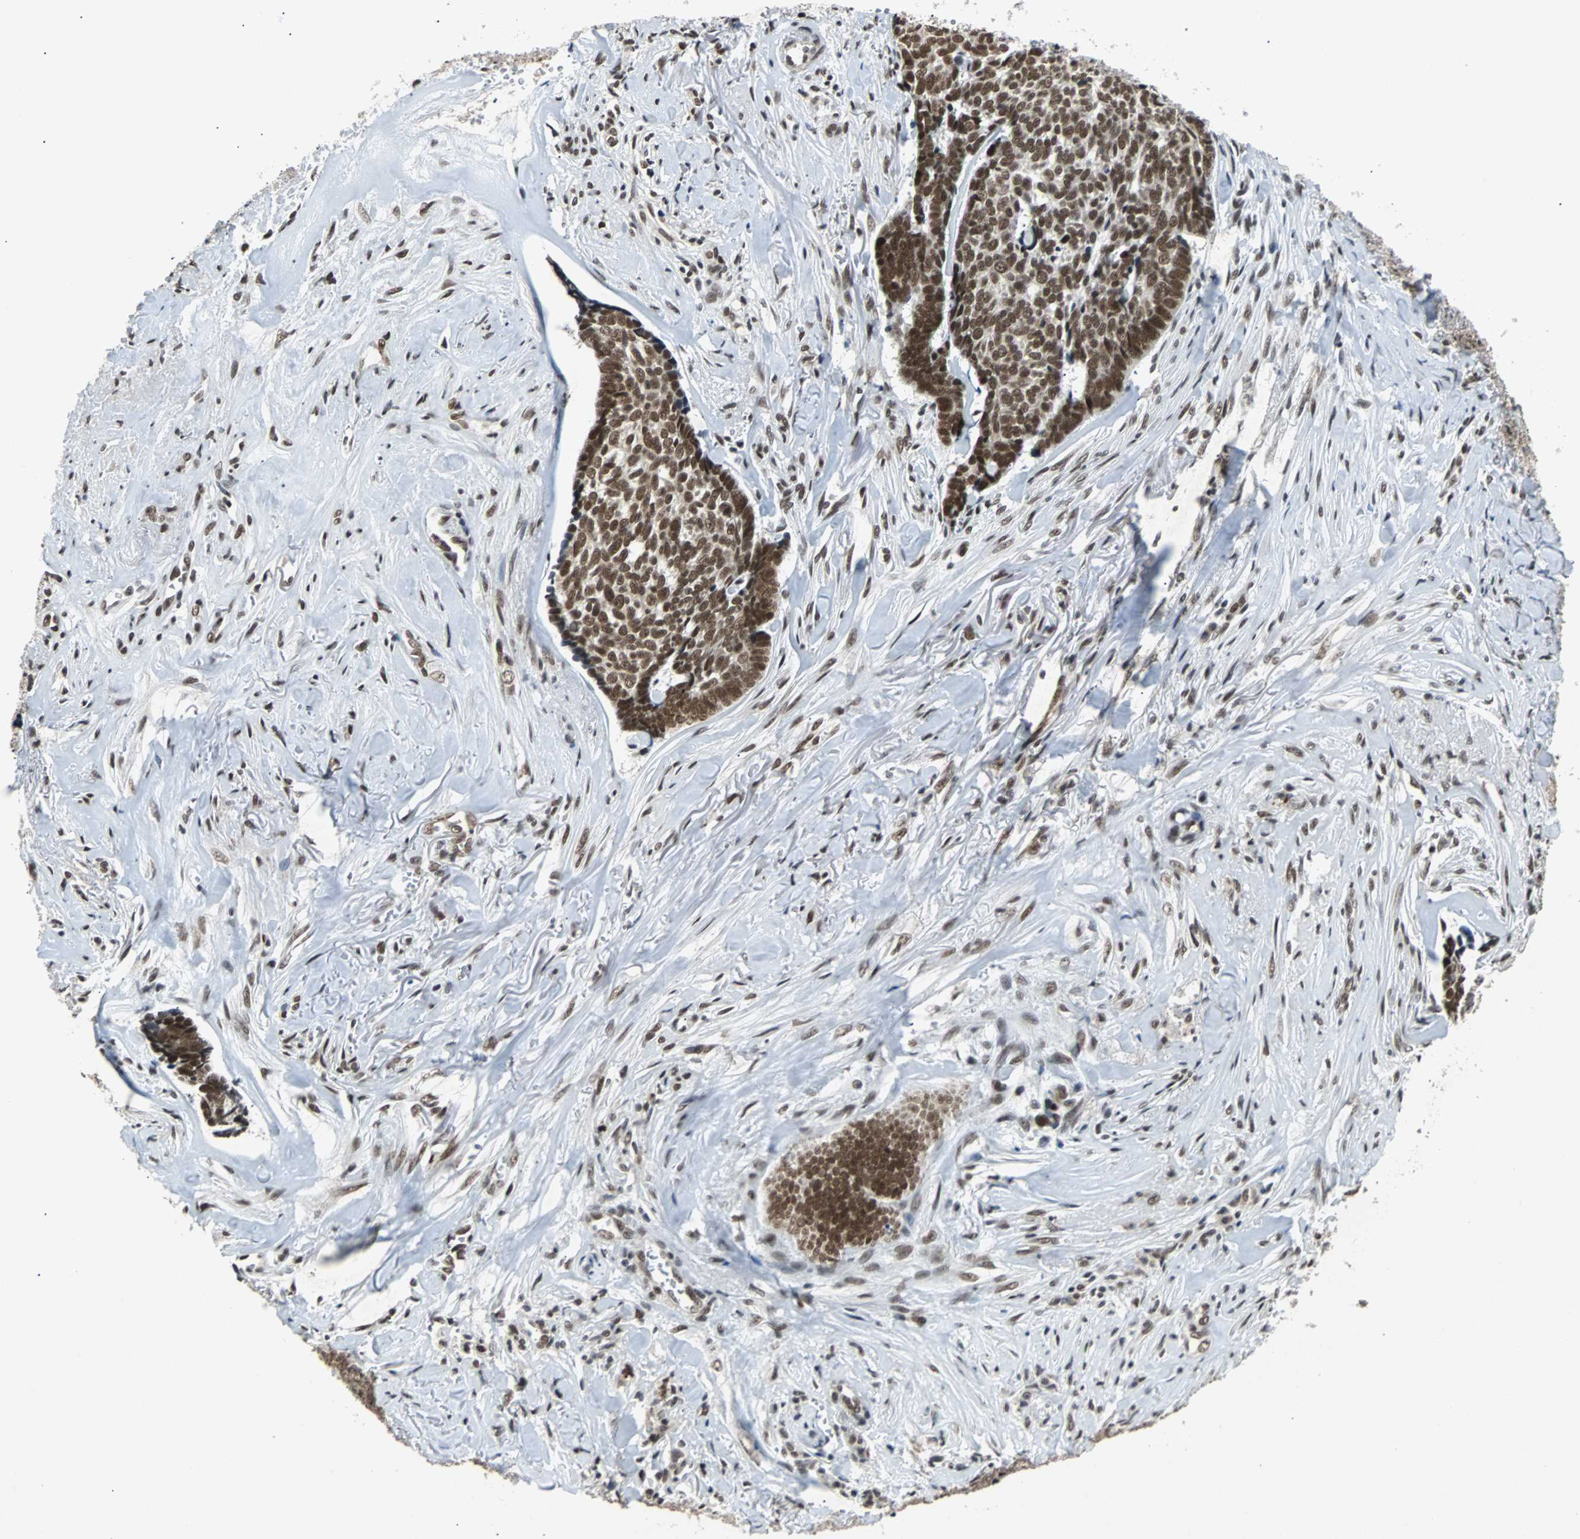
{"staining": {"intensity": "strong", "quantity": ">75%", "location": "nuclear"}, "tissue": "skin cancer", "cell_type": "Tumor cells", "image_type": "cancer", "snomed": [{"axis": "morphology", "description": "Basal cell carcinoma"}, {"axis": "topography", "description": "Skin"}], "caption": "Skin basal cell carcinoma was stained to show a protein in brown. There is high levels of strong nuclear staining in approximately >75% of tumor cells.", "gene": "GATAD2A", "patient": {"sex": "male", "age": 84}}